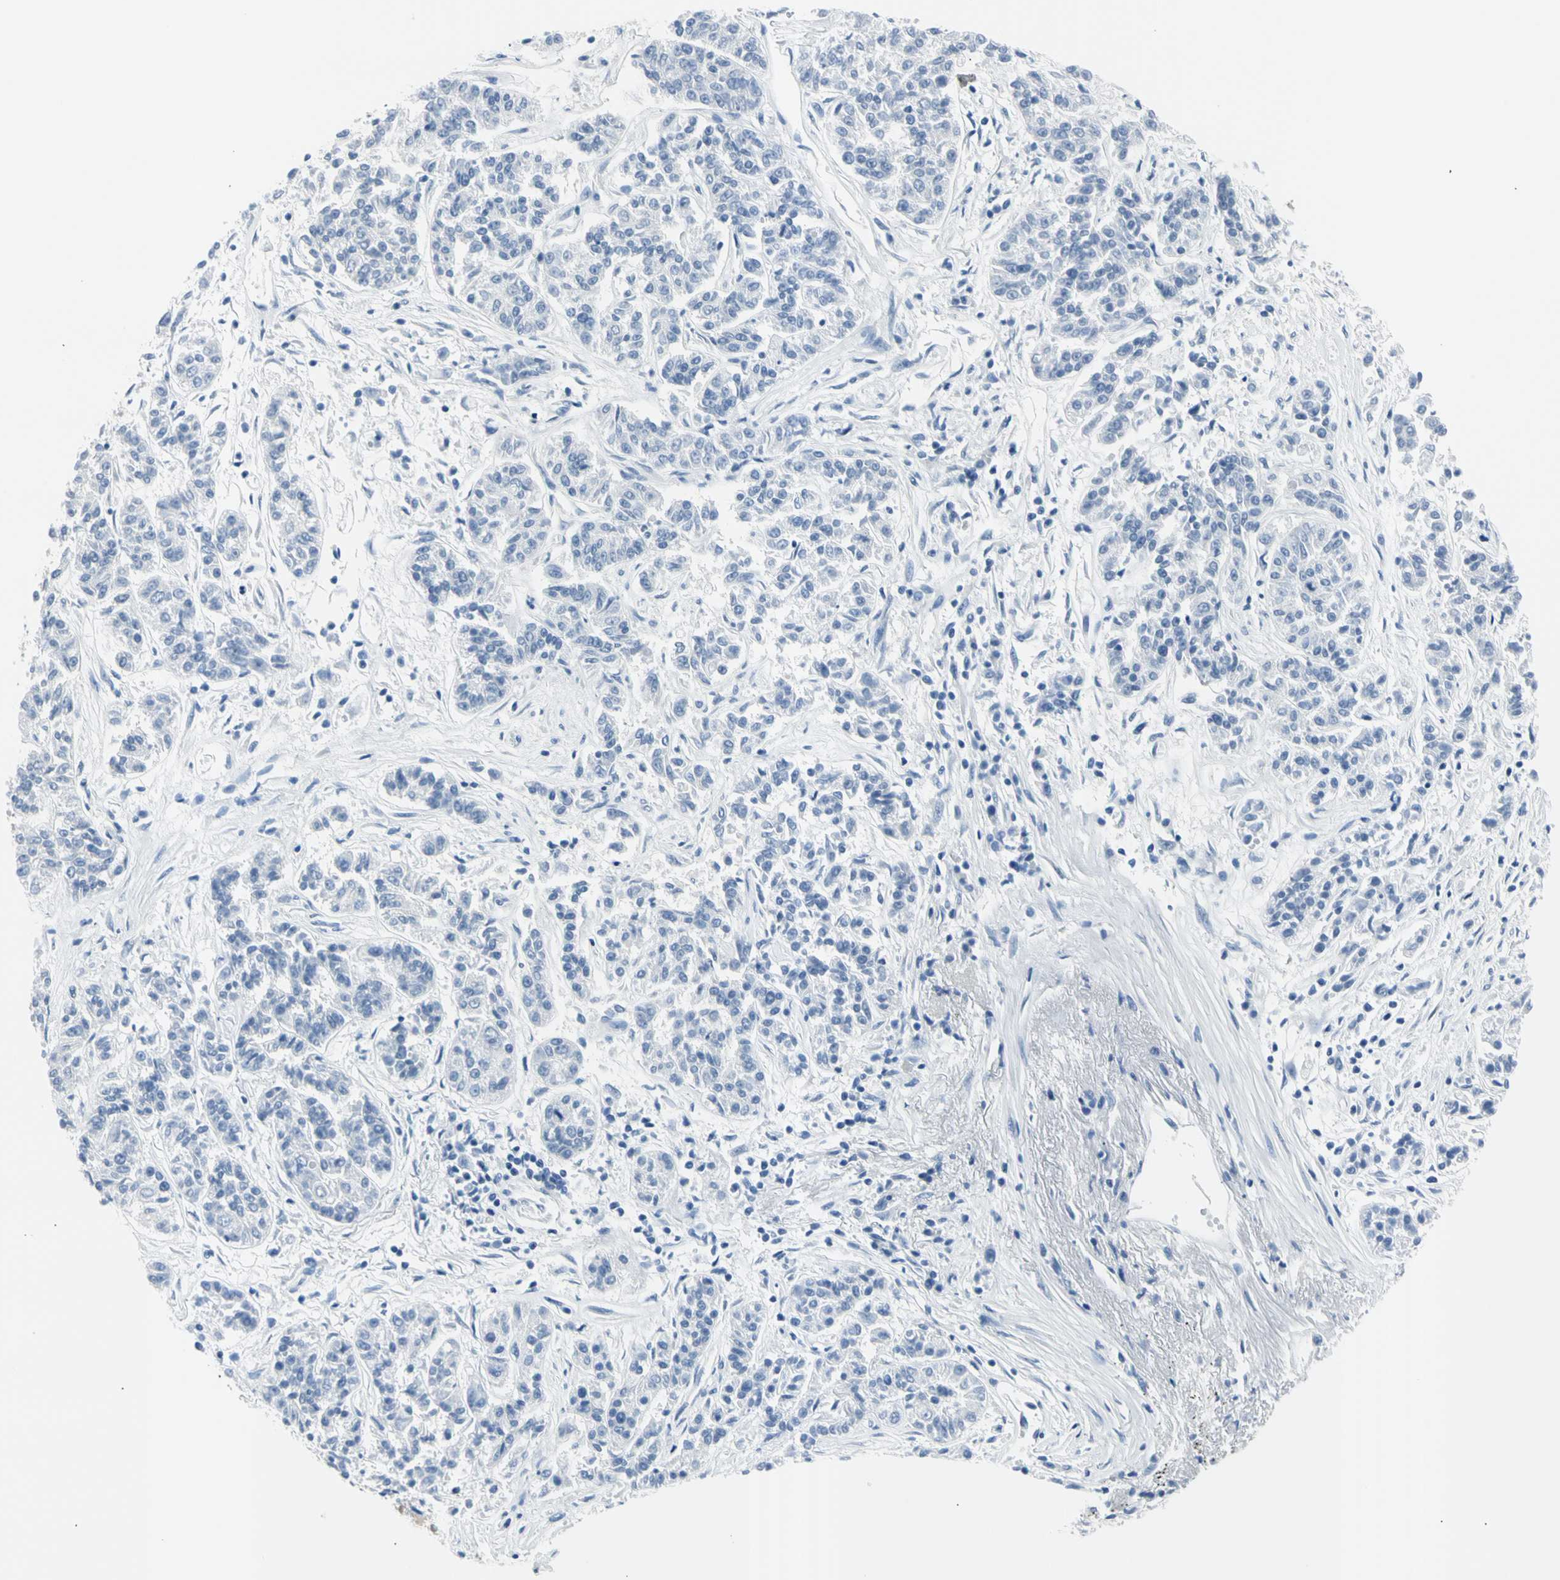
{"staining": {"intensity": "negative", "quantity": "none", "location": "none"}, "tissue": "lung cancer", "cell_type": "Tumor cells", "image_type": "cancer", "snomed": [{"axis": "morphology", "description": "Adenocarcinoma, NOS"}, {"axis": "topography", "description": "Lung"}], "caption": "This is an immunohistochemistry micrograph of human adenocarcinoma (lung). There is no staining in tumor cells.", "gene": "TPO", "patient": {"sex": "male", "age": 84}}